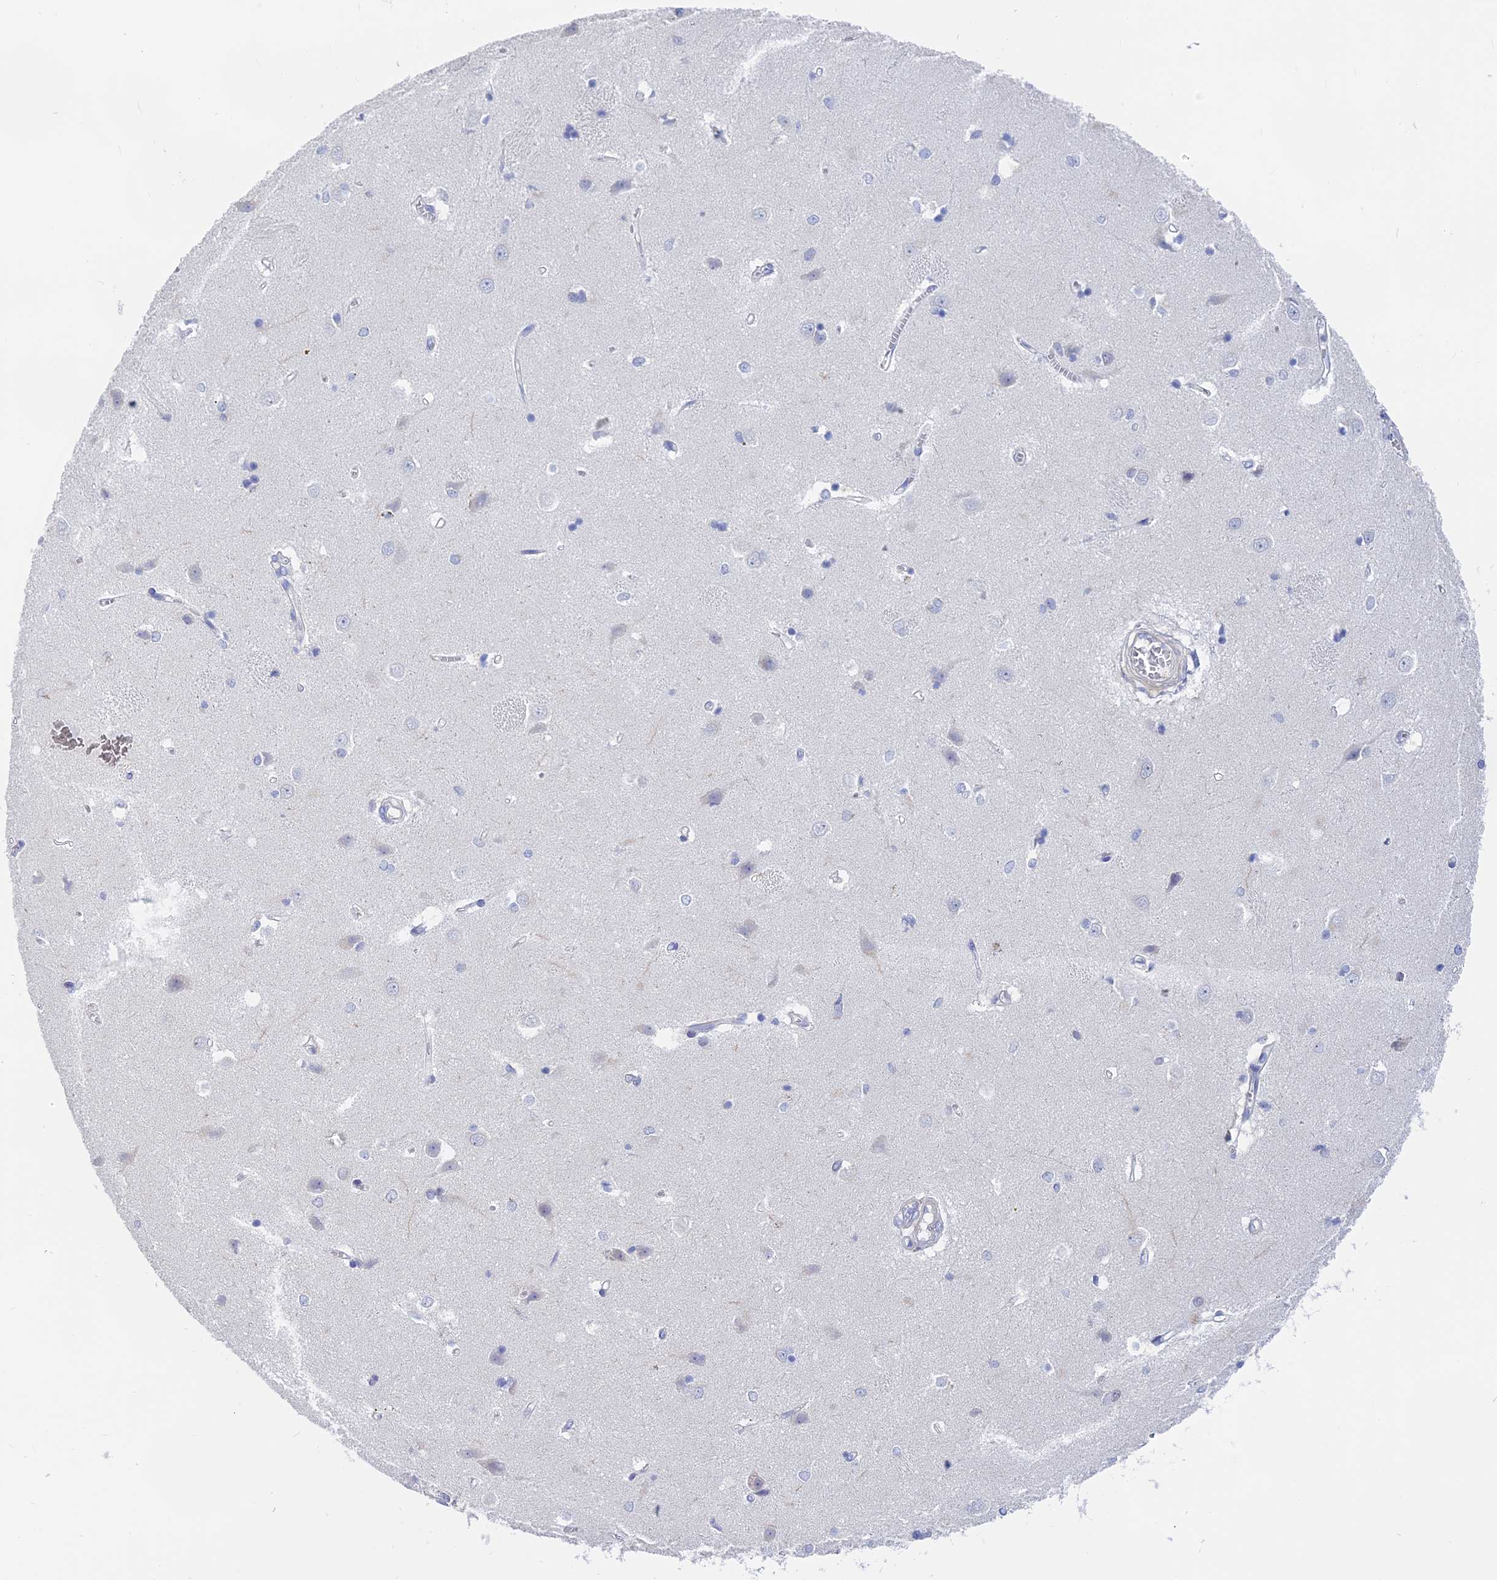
{"staining": {"intensity": "negative", "quantity": "none", "location": "none"}, "tissue": "caudate", "cell_type": "Glial cells", "image_type": "normal", "snomed": [{"axis": "morphology", "description": "Normal tissue, NOS"}, {"axis": "topography", "description": "Lateral ventricle wall"}], "caption": "IHC of benign caudate displays no positivity in glial cells. (Brightfield microscopy of DAB immunohistochemistry at high magnification).", "gene": "GLB1L", "patient": {"sex": "male", "age": 37}}